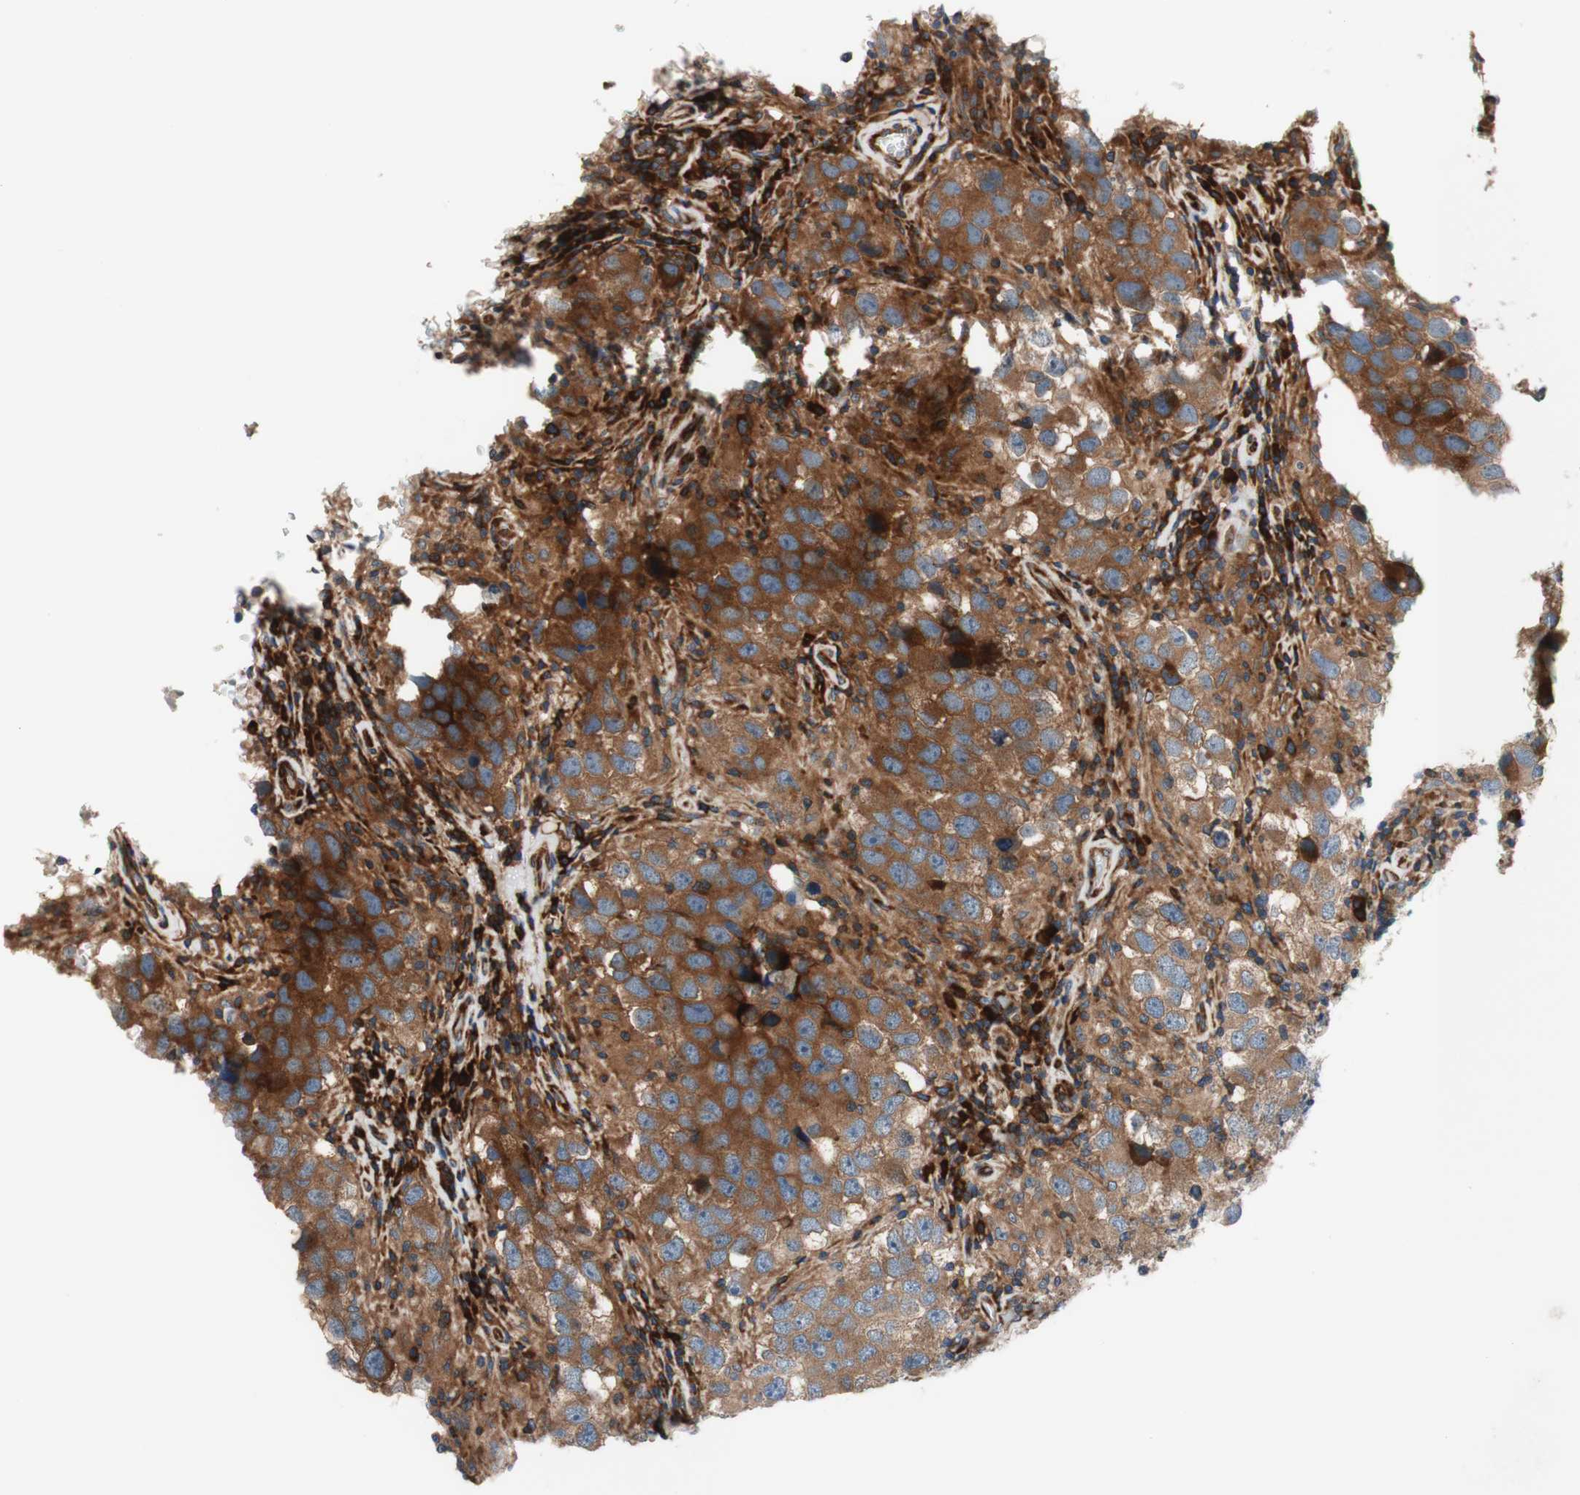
{"staining": {"intensity": "moderate", "quantity": ">75%", "location": "cytoplasmic/membranous"}, "tissue": "testis cancer", "cell_type": "Tumor cells", "image_type": "cancer", "snomed": [{"axis": "morphology", "description": "Carcinoma, Embryonal, NOS"}, {"axis": "topography", "description": "Testis"}], "caption": "Protein analysis of testis embryonal carcinoma tissue demonstrates moderate cytoplasmic/membranous expression in approximately >75% of tumor cells.", "gene": "CCN4", "patient": {"sex": "male", "age": 21}}